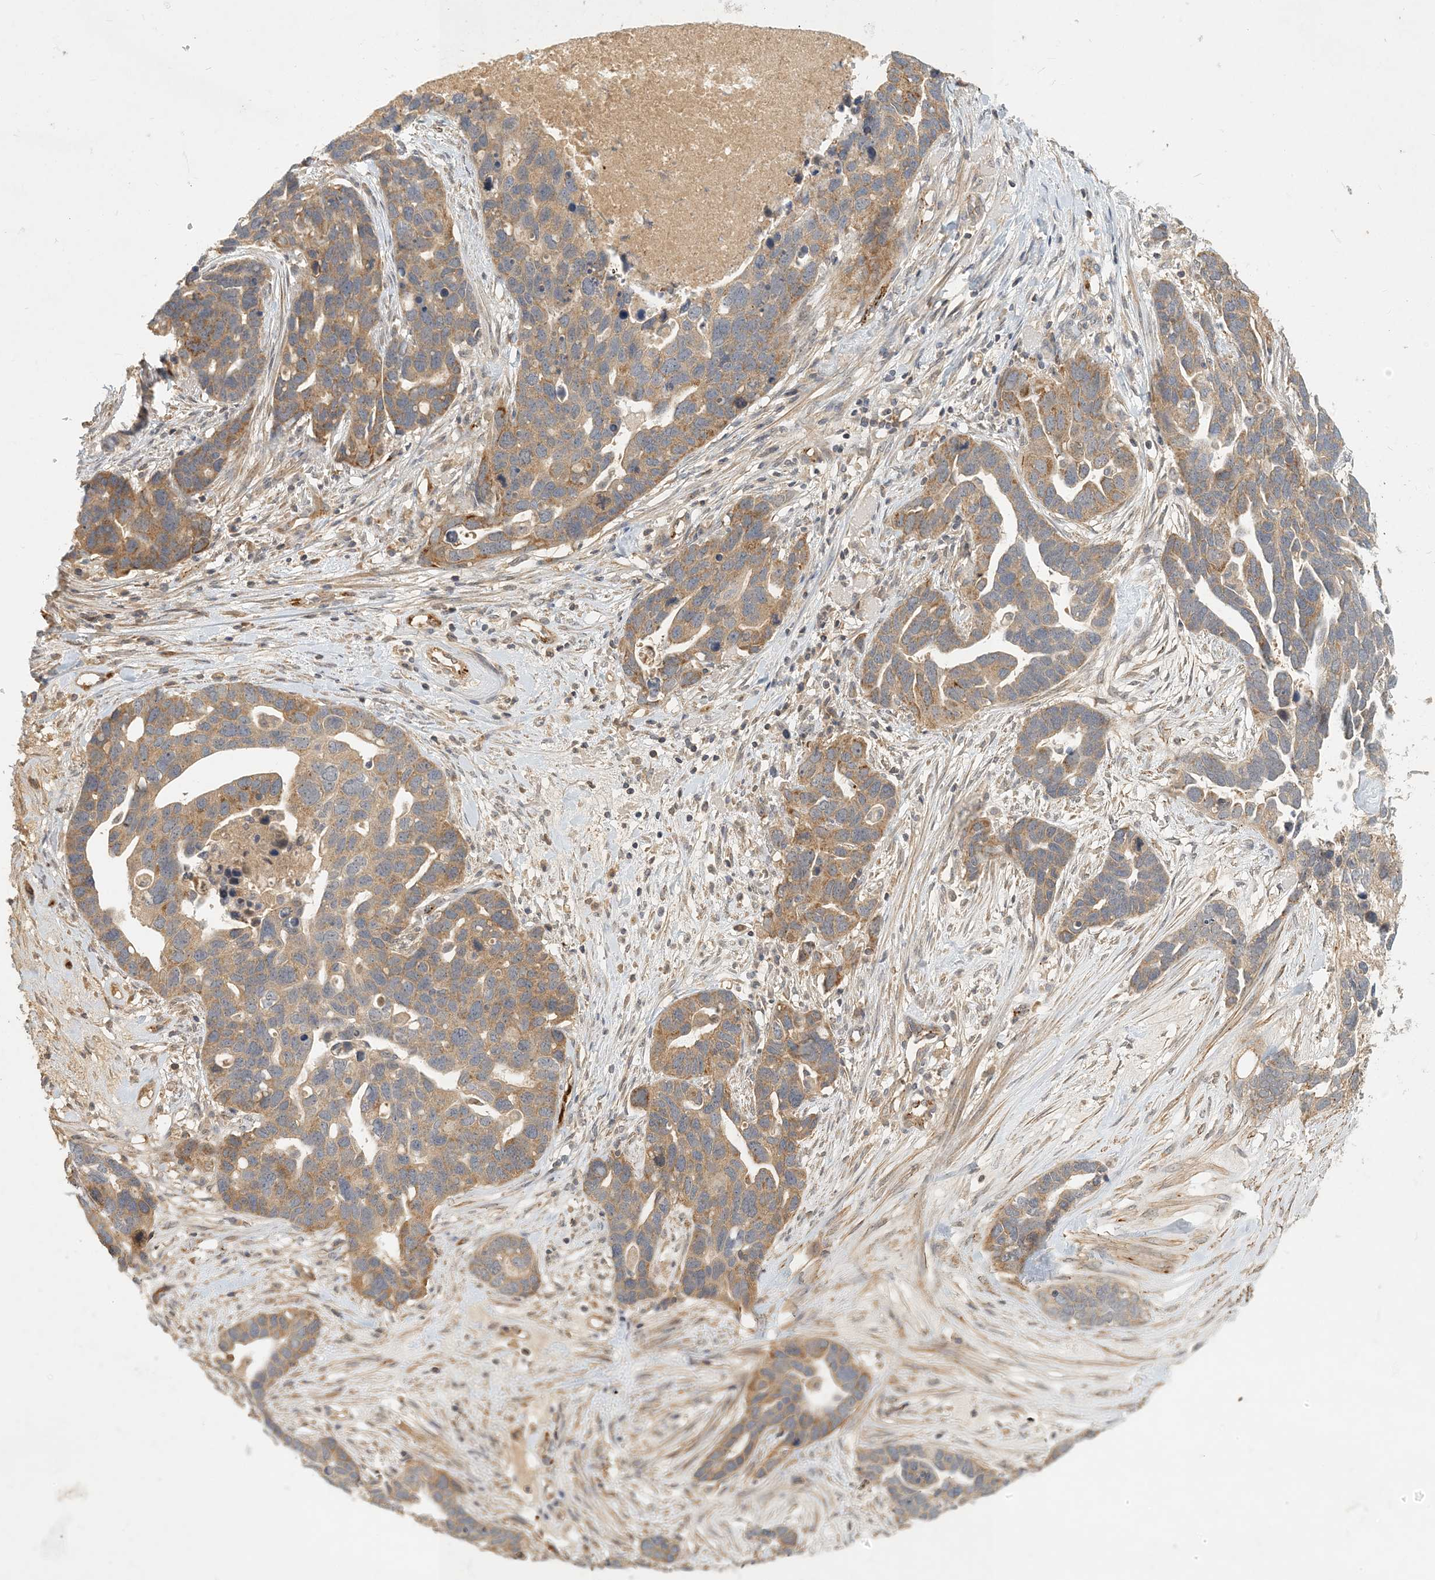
{"staining": {"intensity": "moderate", "quantity": ">75%", "location": "cytoplasmic/membranous"}, "tissue": "ovarian cancer", "cell_type": "Tumor cells", "image_type": "cancer", "snomed": [{"axis": "morphology", "description": "Cystadenocarcinoma, serous, NOS"}, {"axis": "topography", "description": "Ovary"}], "caption": "Ovarian cancer was stained to show a protein in brown. There is medium levels of moderate cytoplasmic/membranous positivity in approximately >75% of tumor cells.", "gene": "ZBTB3", "patient": {"sex": "female", "age": 54}}